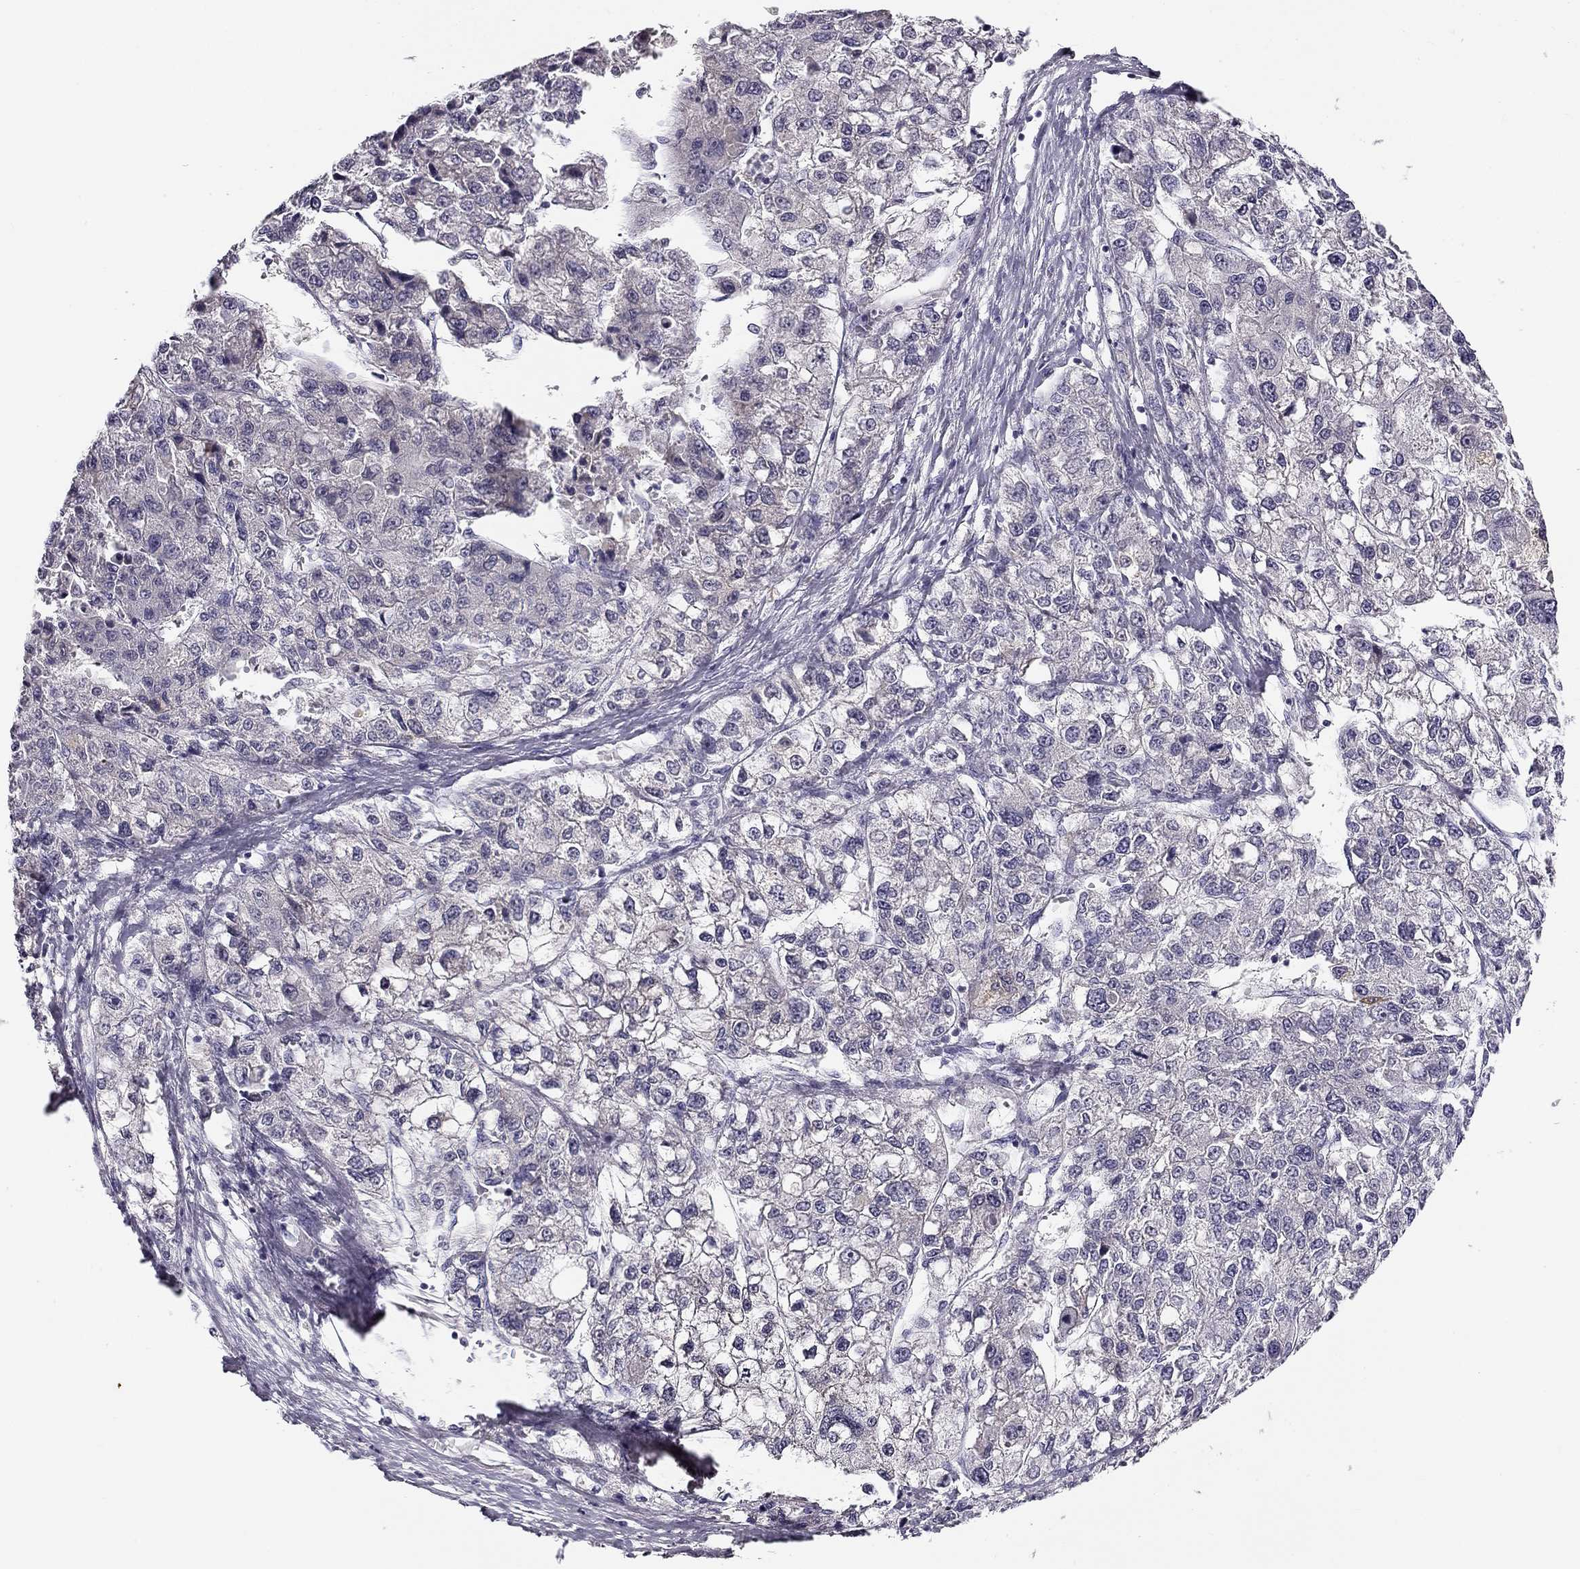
{"staining": {"intensity": "negative", "quantity": "none", "location": "none"}, "tissue": "liver cancer", "cell_type": "Tumor cells", "image_type": "cancer", "snomed": [{"axis": "morphology", "description": "Carcinoma, Hepatocellular, NOS"}, {"axis": "topography", "description": "Liver"}], "caption": "Hepatocellular carcinoma (liver) stained for a protein using immunohistochemistry demonstrates no staining tumor cells.", "gene": "CNR1", "patient": {"sex": "male", "age": 56}}